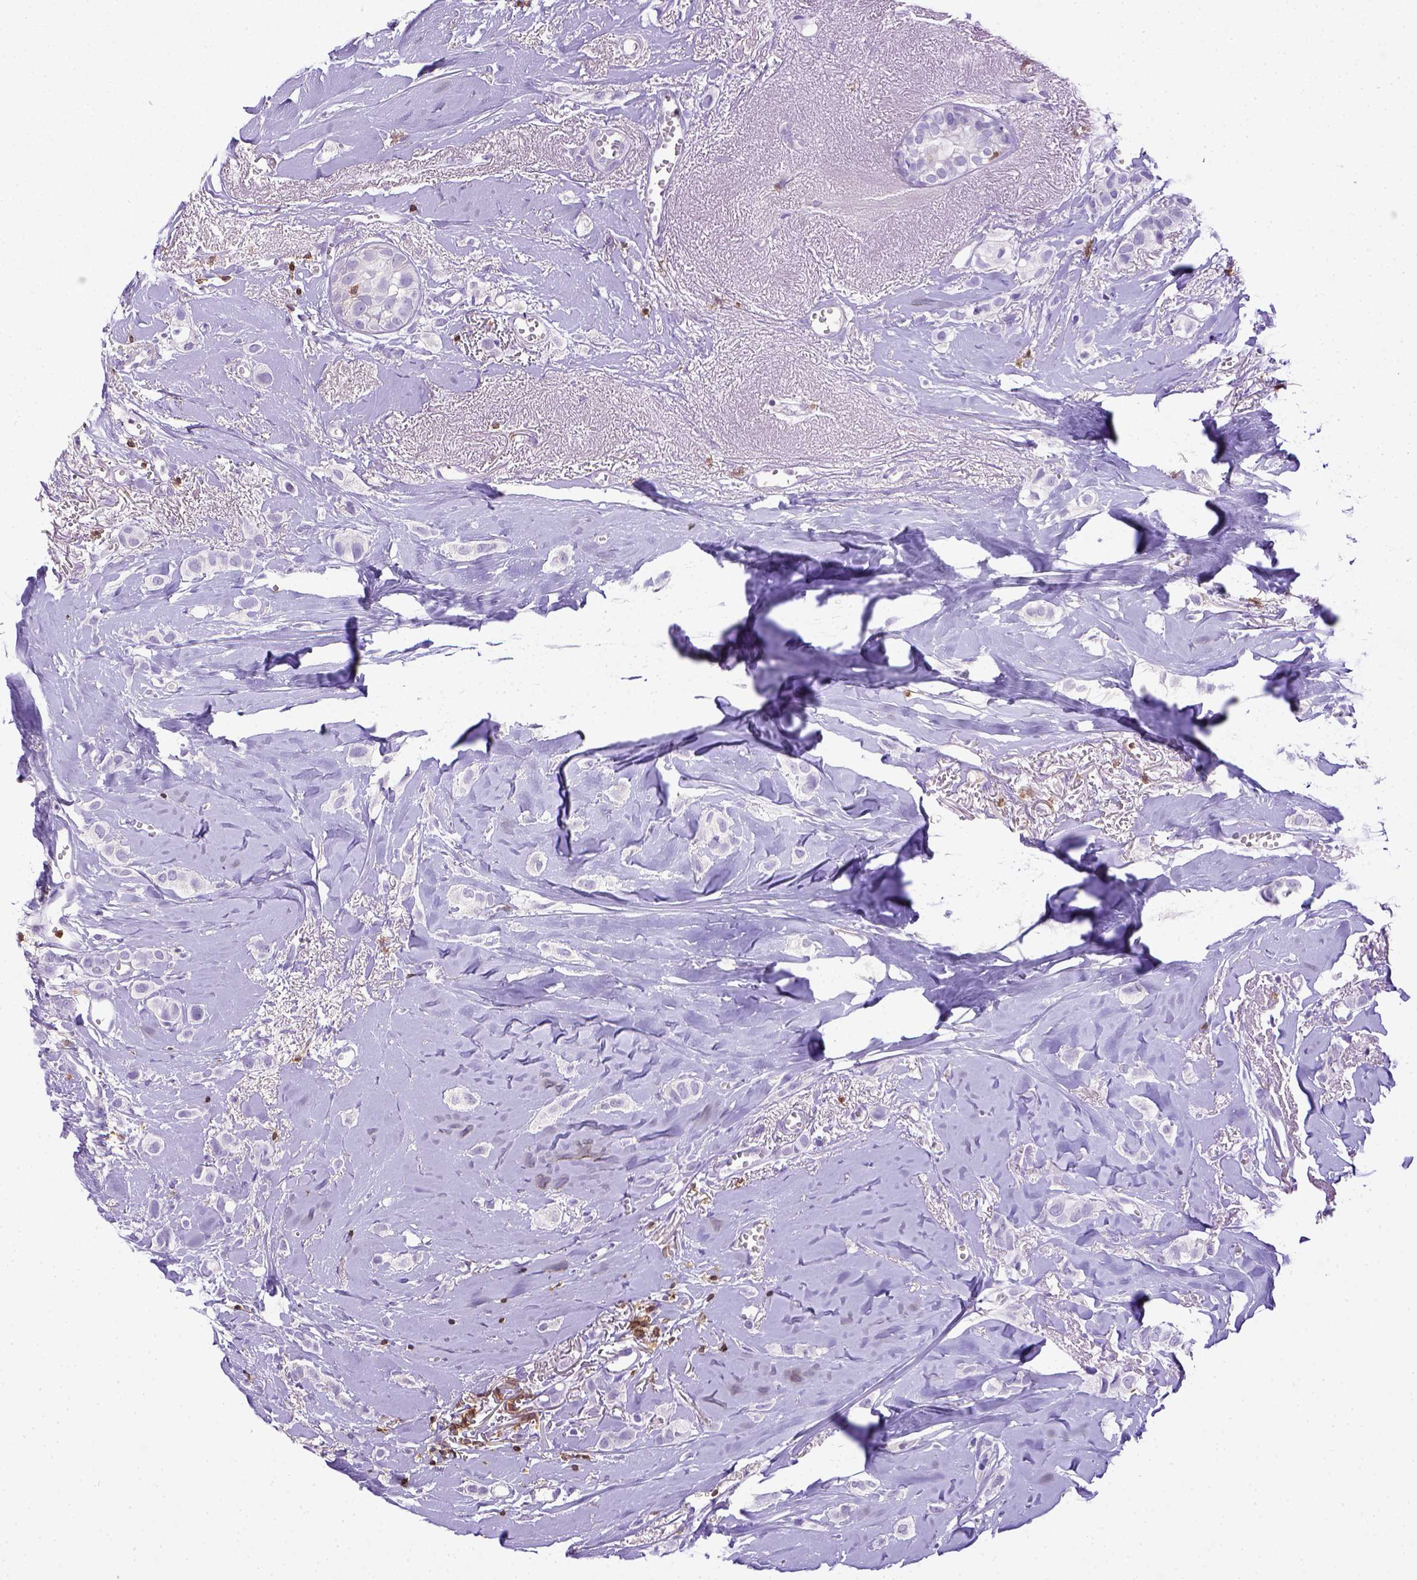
{"staining": {"intensity": "negative", "quantity": "none", "location": "none"}, "tissue": "breast cancer", "cell_type": "Tumor cells", "image_type": "cancer", "snomed": [{"axis": "morphology", "description": "Duct carcinoma"}, {"axis": "topography", "description": "Breast"}], "caption": "Breast cancer (infiltrating ductal carcinoma) was stained to show a protein in brown. There is no significant positivity in tumor cells.", "gene": "CD3E", "patient": {"sex": "female", "age": 85}}